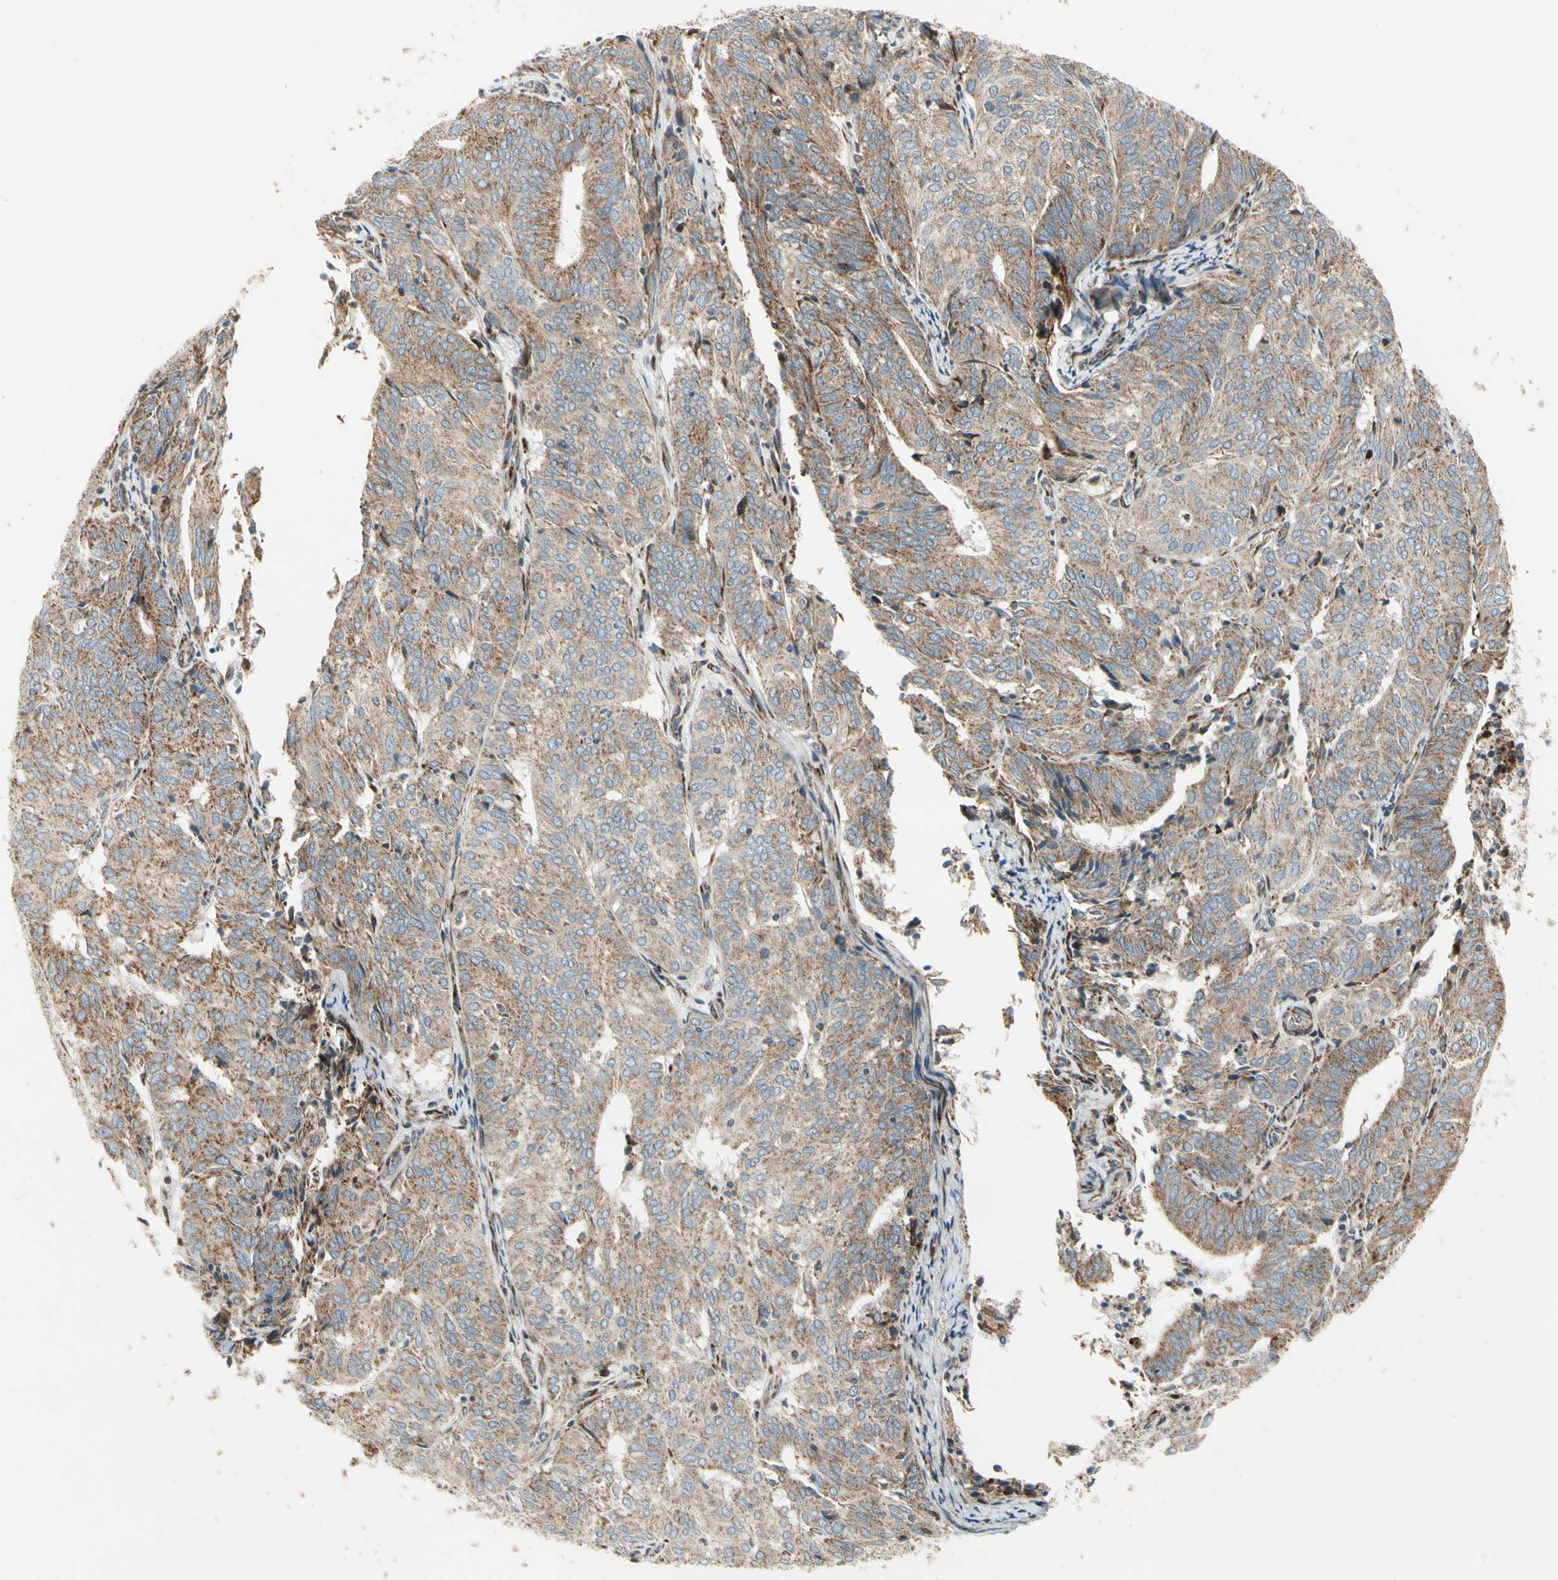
{"staining": {"intensity": "moderate", "quantity": ">75%", "location": "cytoplasmic/membranous"}, "tissue": "endometrial cancer", "cell_type": "Tumor cells", "image_type": "cancer", "snomed": [{"axis": "morphology", "description": "Adenocarcinoma, NOS"}, {"axis": "topography", "description": "Uterus"}], "caption": "Adenocarcinoma (endometrial) was stained to show a protein in brown. There is medium levels of moderate cytoplasmic/membranous positivity in about >75% of tumor cells.", "gene": "MRPL9", "patient": {"sex": "female", "age": 60}}